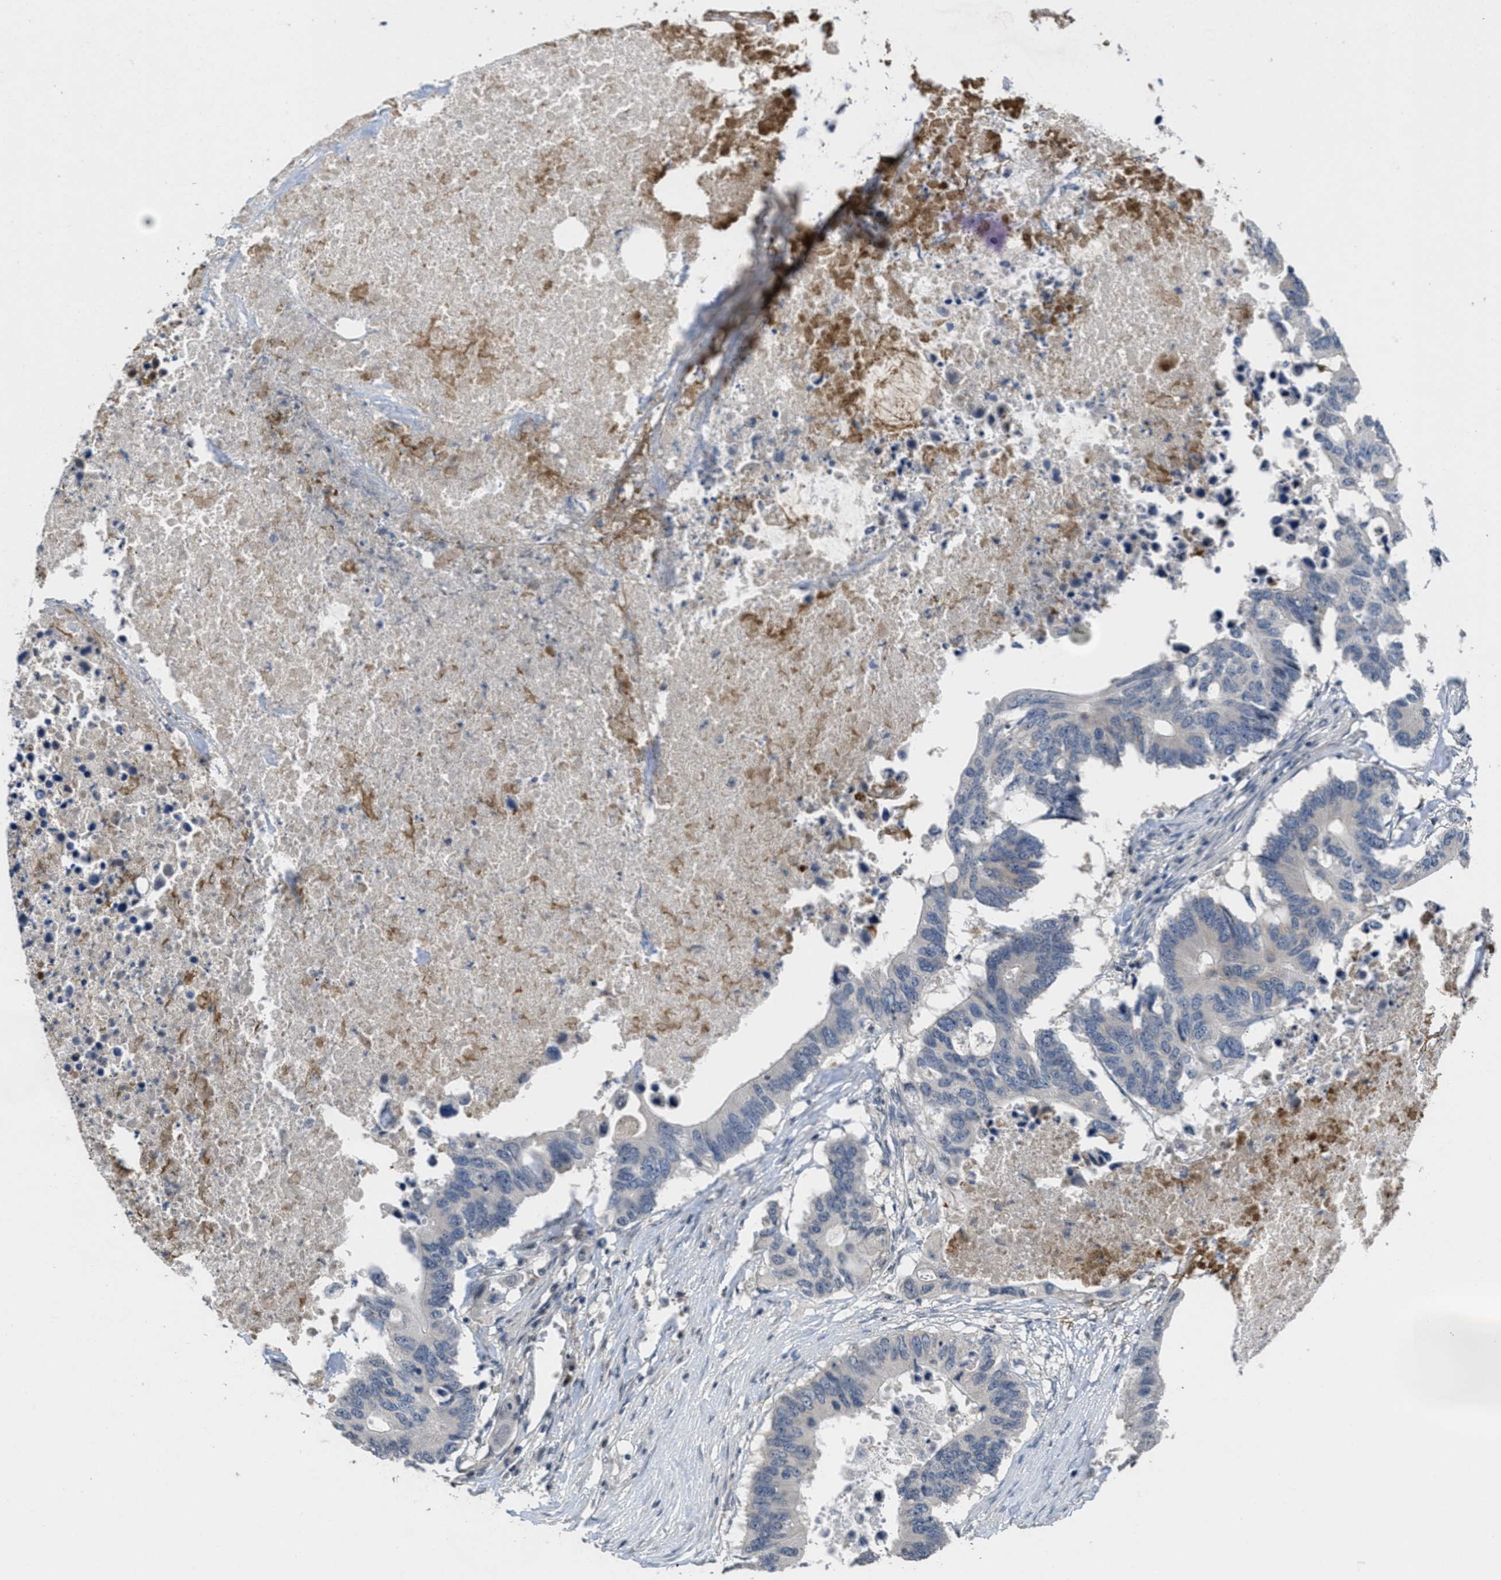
{"staining": {"intensity": "negative", "quantity": "none", "location": "none"}, "tissue": "colorectal cancer", "cell_type": "Tumor cells", "image_type": "cancer", "snomed": [{"axis": "morphology", "description": "Adenocarcinoma, NOS"}, {"axis": "topography", "description": "Colon"}], "caption": "Colorectal adenocarcinoma stained for a protein using immunohistochemistry shows no staining tumor cells.", "gene": "ANGPT1", "patient": {"sex": "male", "age": 71}}